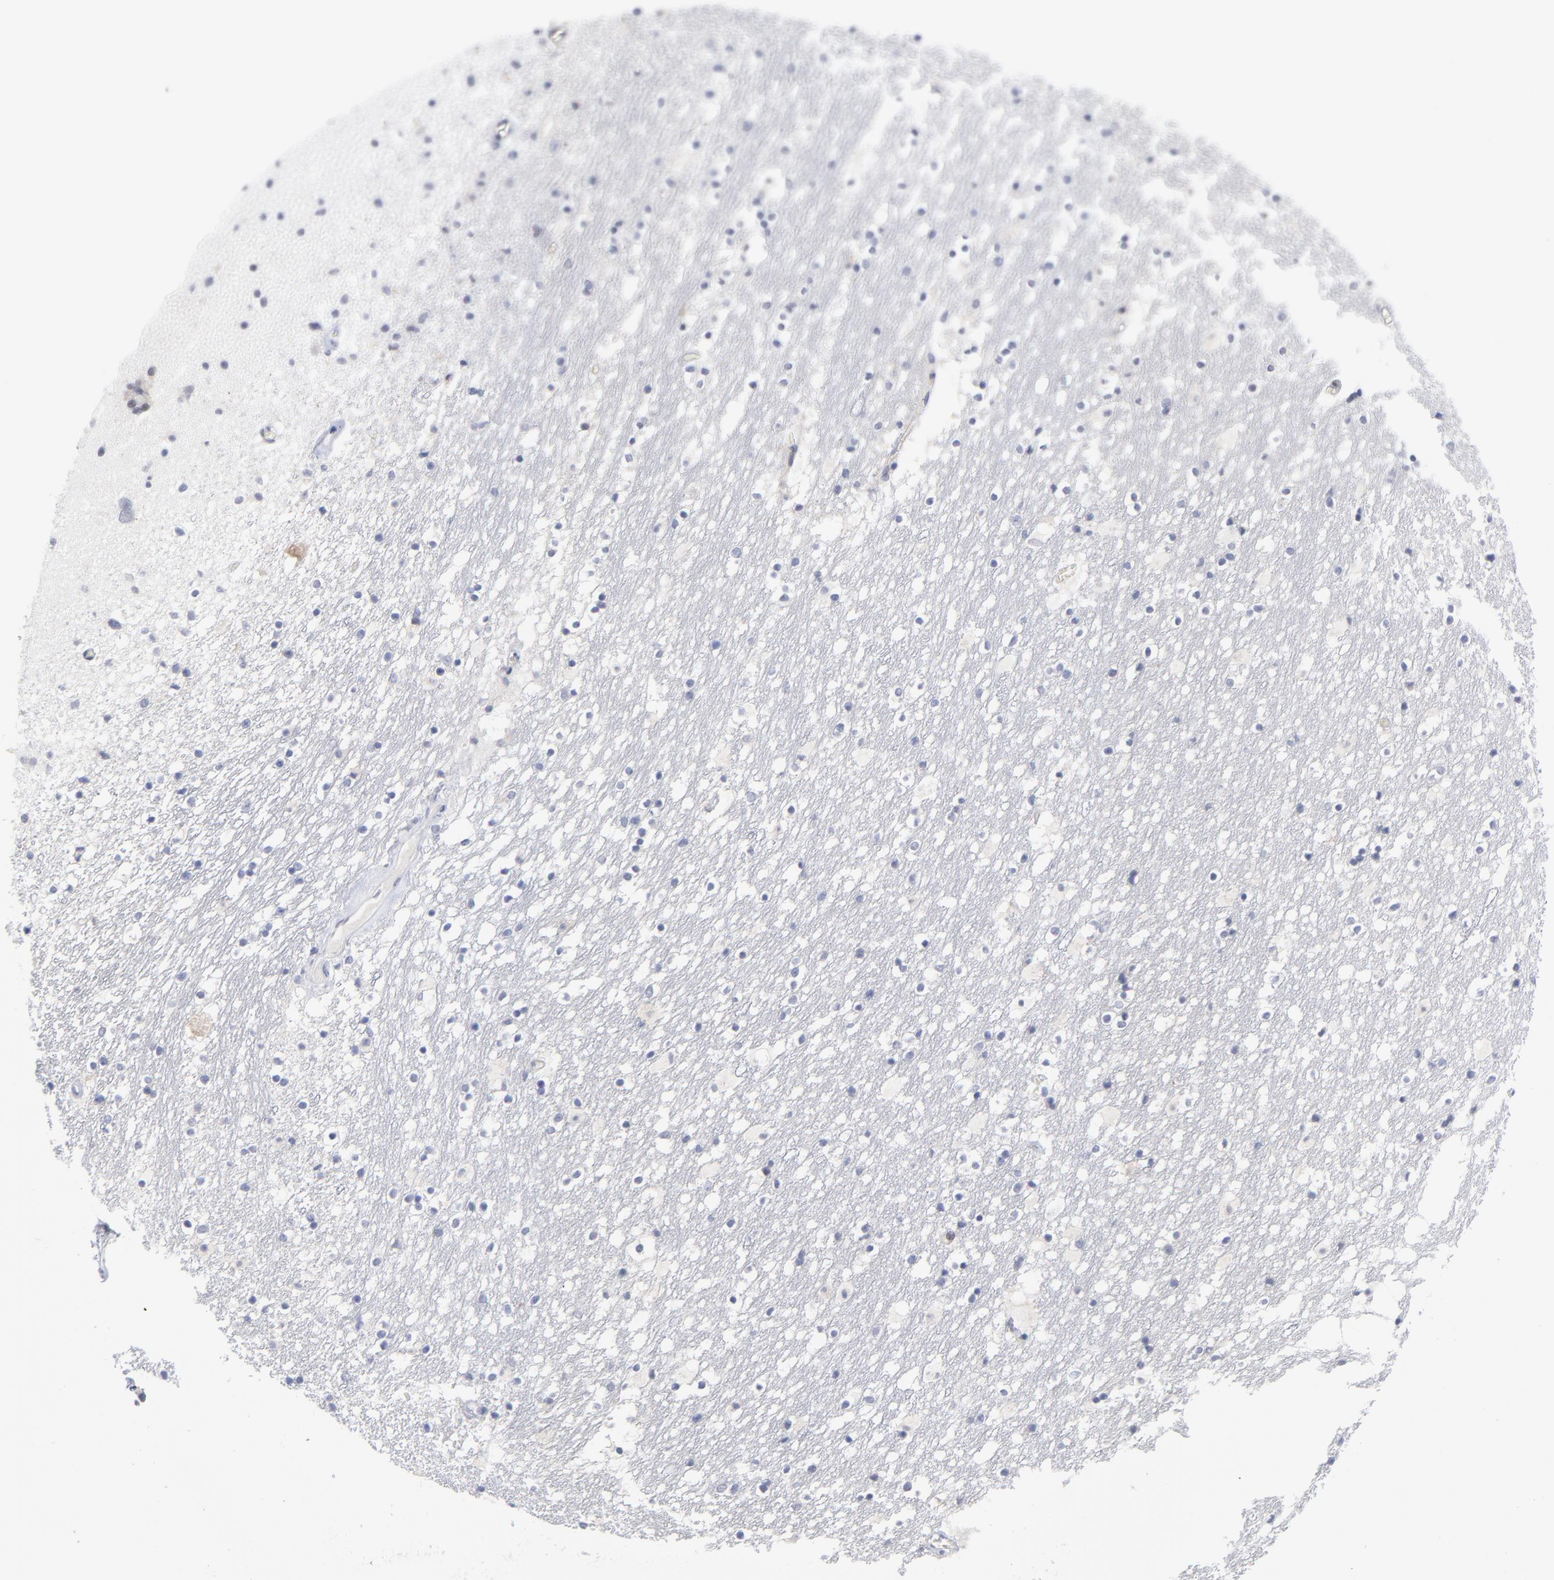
{"staining": {"intensity": "negative", "quantity": "none", "location": "none"}, "tissue": "caudate", "cell_type": "Glial cells", "image_type": "normal", "snomed": [{"axis": "morphology", "description": "Normal tissue, NOS"}, {"axis": "topography", "description": "Lateral ventricle wall"}], "caption": "Immunohistochemical staining of benign human caudate demonstrates no significant expression in glial cells.", "gene": "RPS24", "patient": {"sex": "male", "age": 45}}